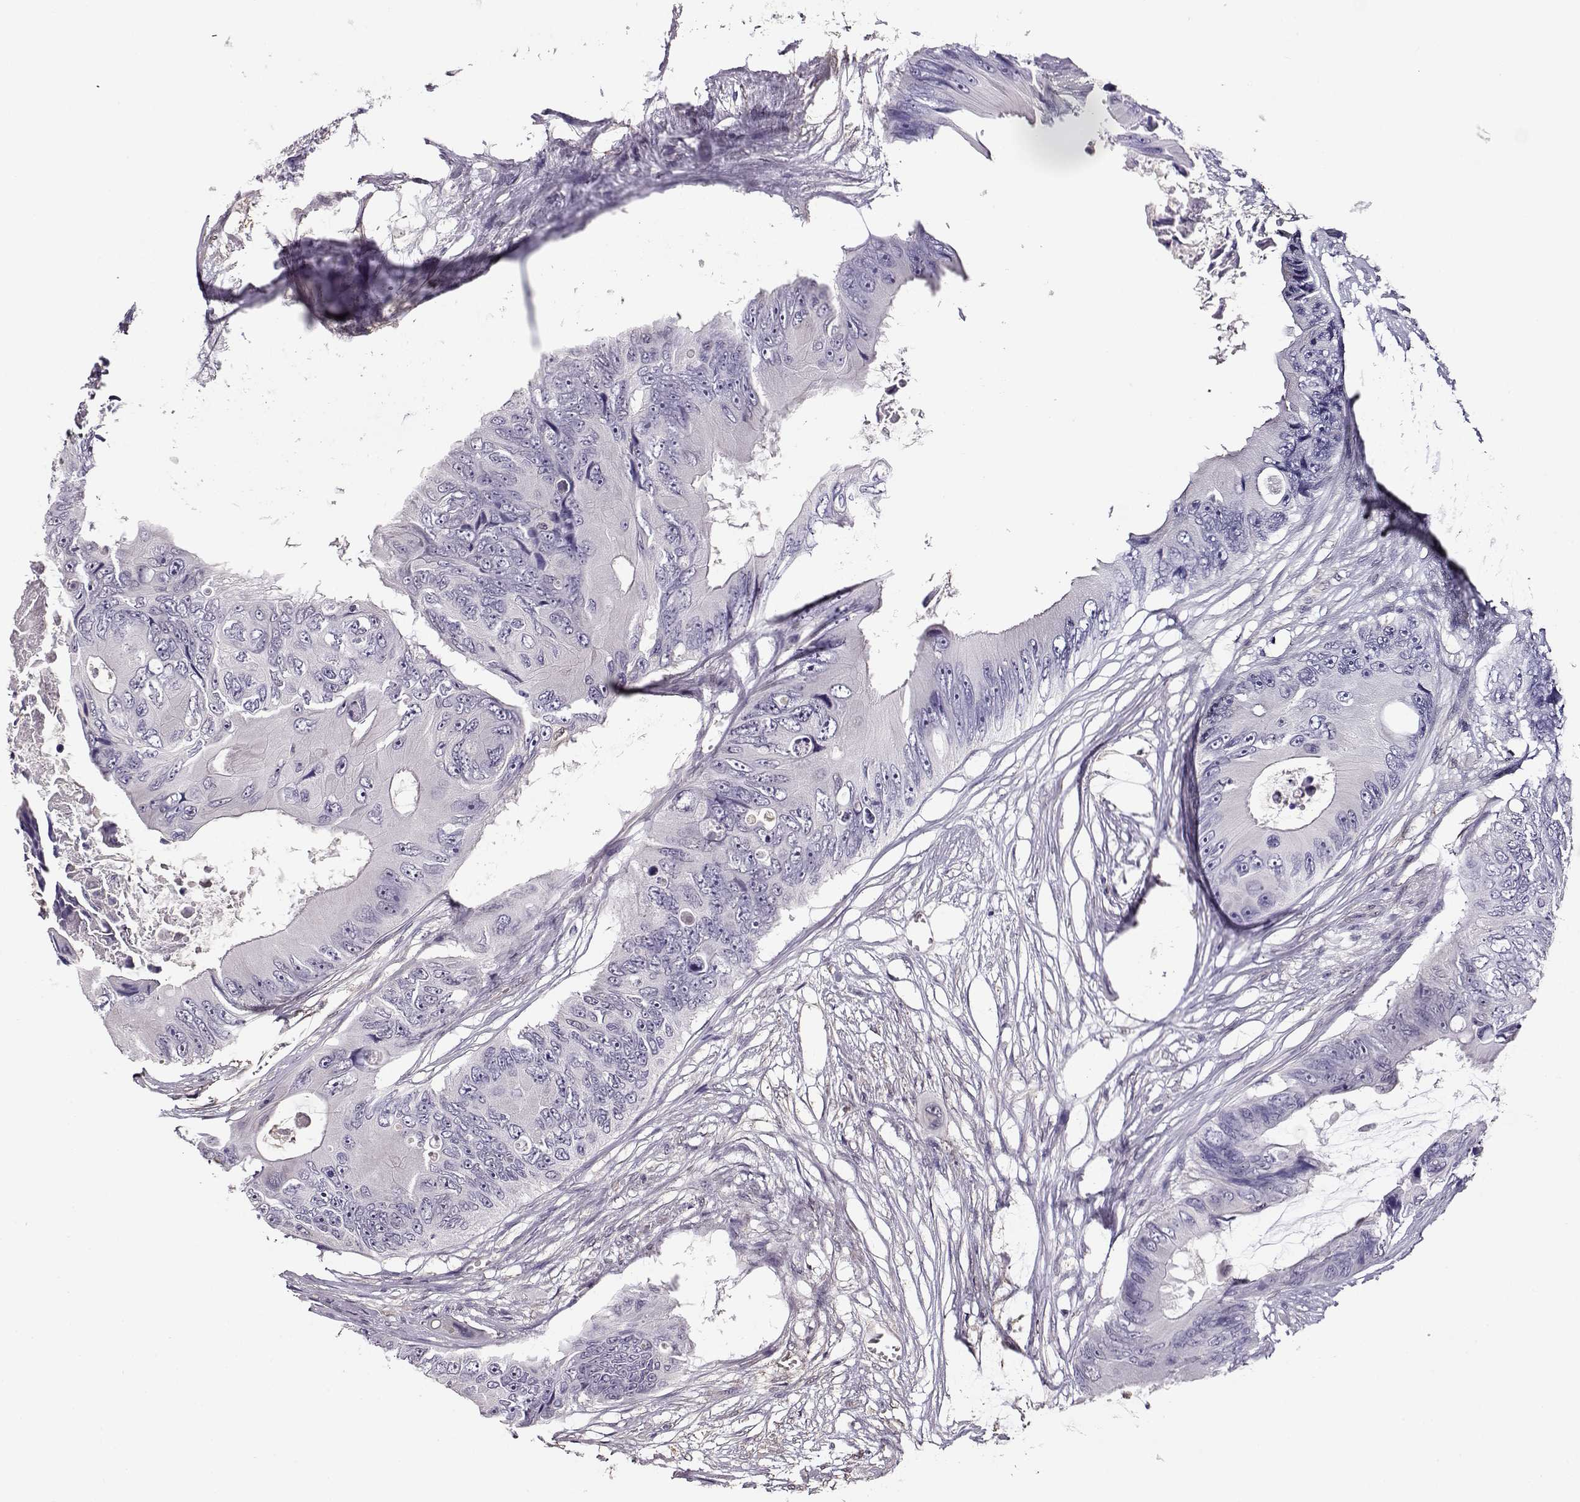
{"staining": {"intensity": "negative", "quantity": "none", "location": "none"}, "tissue": "colorectal cancer", "cell_type": "Tumor cells", "image_type": "cancer", "snomed": [{"axis": "morphology", "description": "Adenocarcinoma, NOS"}, {"axis": "topography", "description": "Rectum"}], "caption": "Tumor cells show no significant protein expression in colorectal cancer (adenocarcinoma).", "gene": "CCR8", "patient": {"sex": "male", "age": 63}}